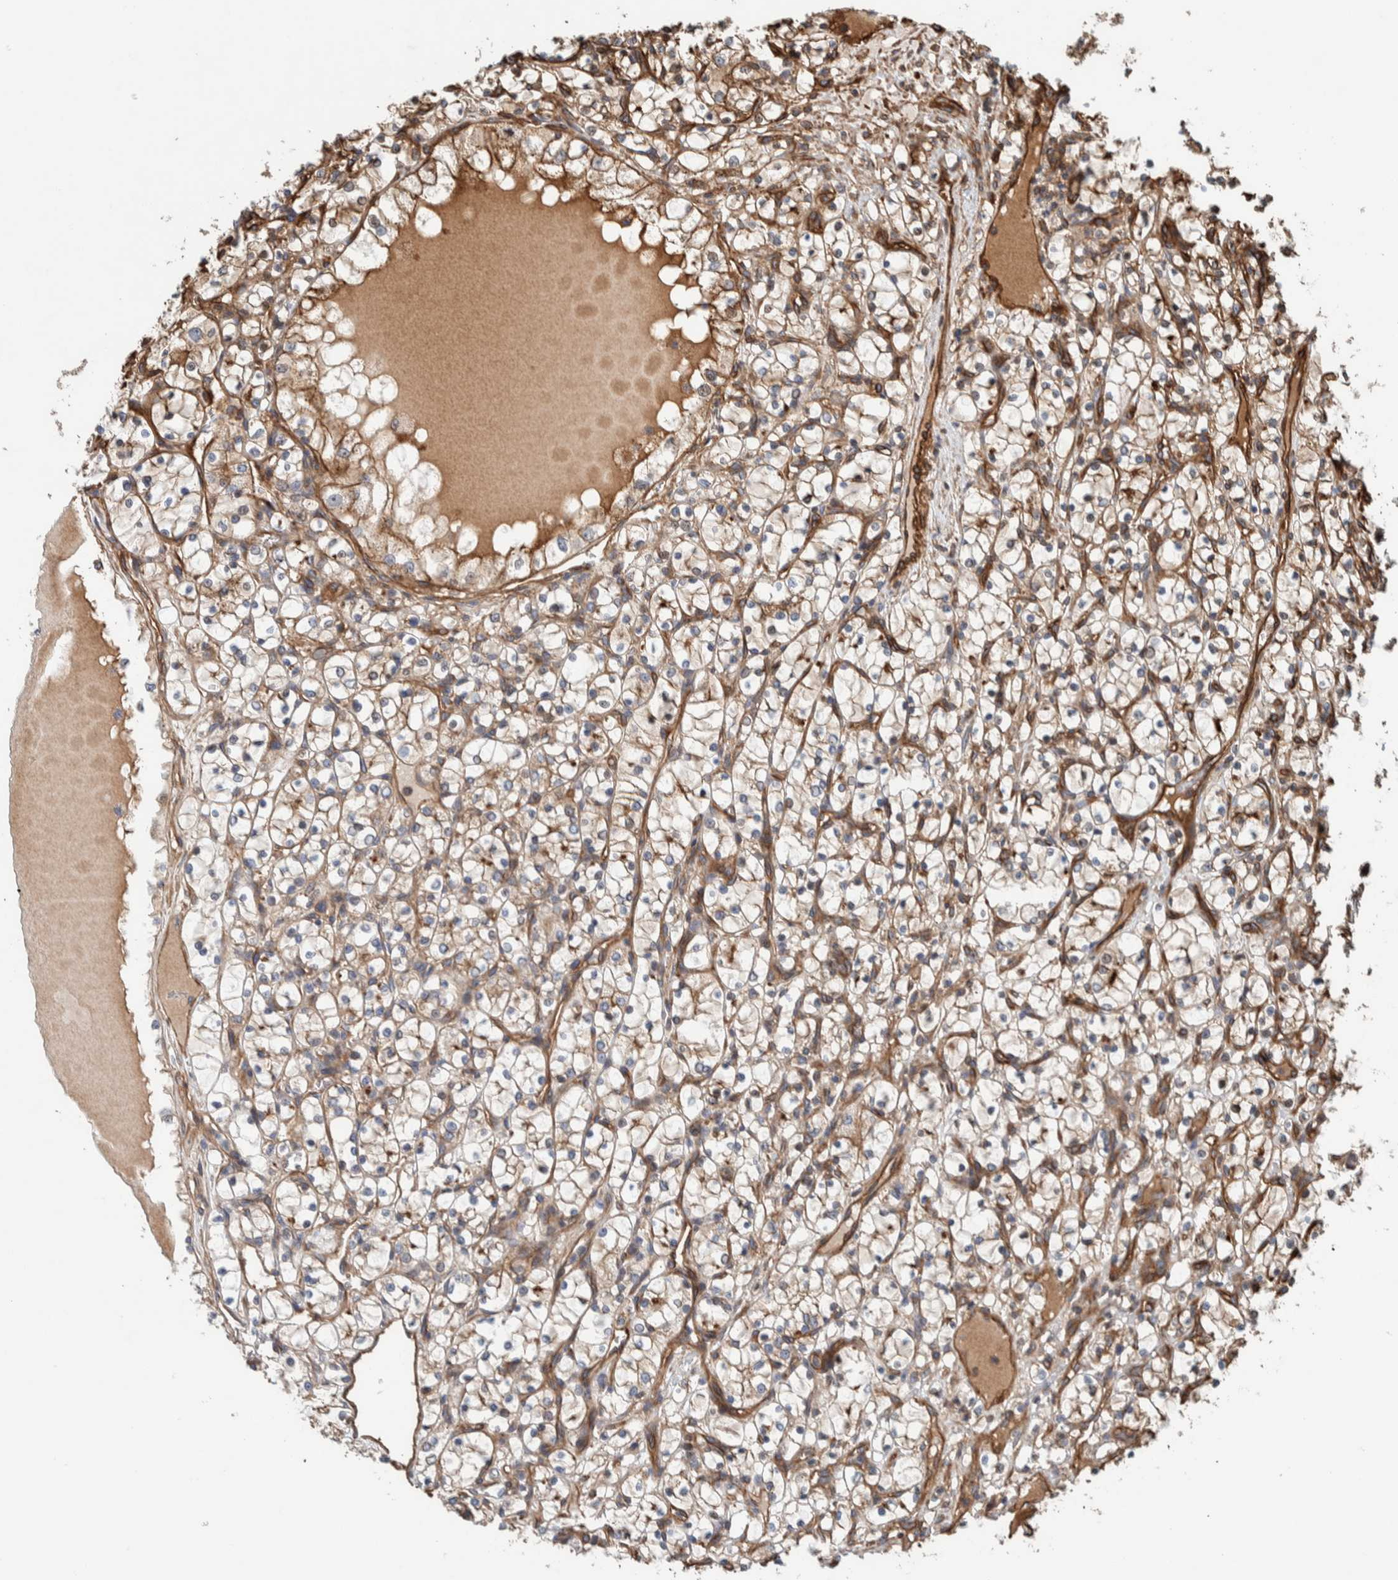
{"staining": {"intensity": "weak", "quantity": "25%-75%", "location": "cytoplasmic/membranous"}, "tissue": "renal cancer", "cell_type": "Tumor cells", "image_type": "cancer", "snomed": [{"axis": "morphology", "description": "Adenocarcinoma, NOS"}, {"axis": "topography", "description": "Kidney"}], "caption": "High-power microscopy captured an immunohistochemistry (IHC) micrograph of renal cancer (adenocarcinoma), revealing weak cytoplasmic/membranous staining in approximately 25%-75% of tumor cells.", "gene": "PKD1L1", "patient": {"sex": "female", "age": 69}}